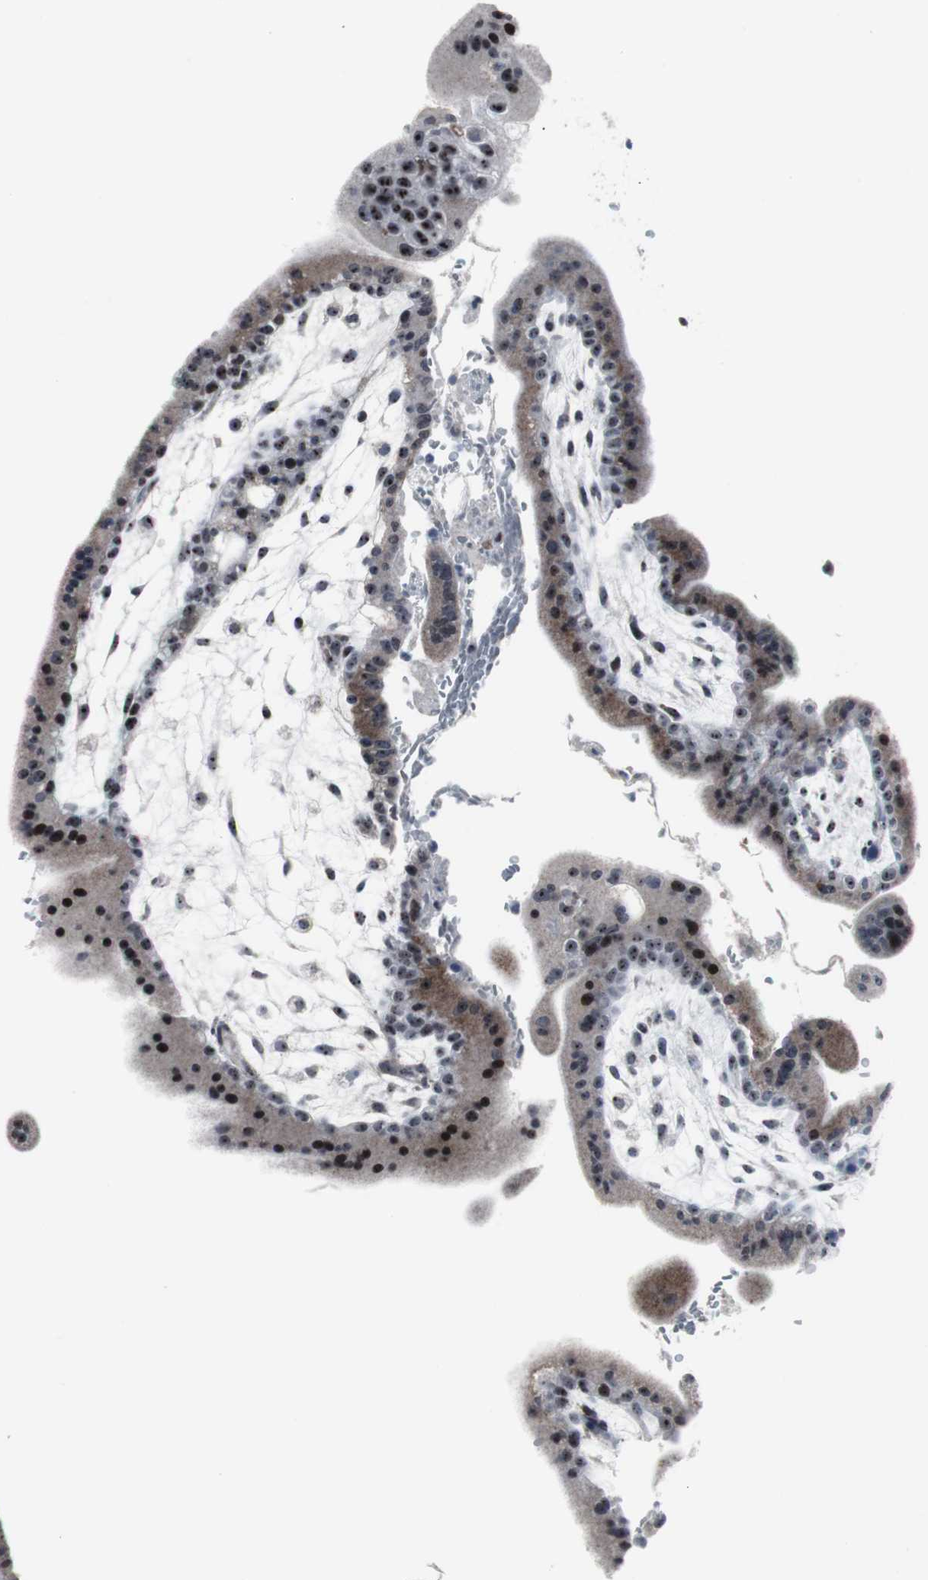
{"staining": {"intensity": "strong", "quantity": ">75%", "location": "nuclear"}, "tissue": "placenta", "cell_type": "Decidual cells", "image_type": "normal", "snomed": [{"axis": "morphology", "description": "Normal tissue, NOS"}, {"axis": "topography", "description": "Placenta"}], "caption": "IHC photomicrograph of benign placenta: human placenta stained using immunohistochemistry demonstrates high levels of strong protein expression localized specifically in the nuclear of decidual cells, appearing as a nuclear brown color.", "gene": "DOK1", "patient": {"sex": "female", "age": 35}}